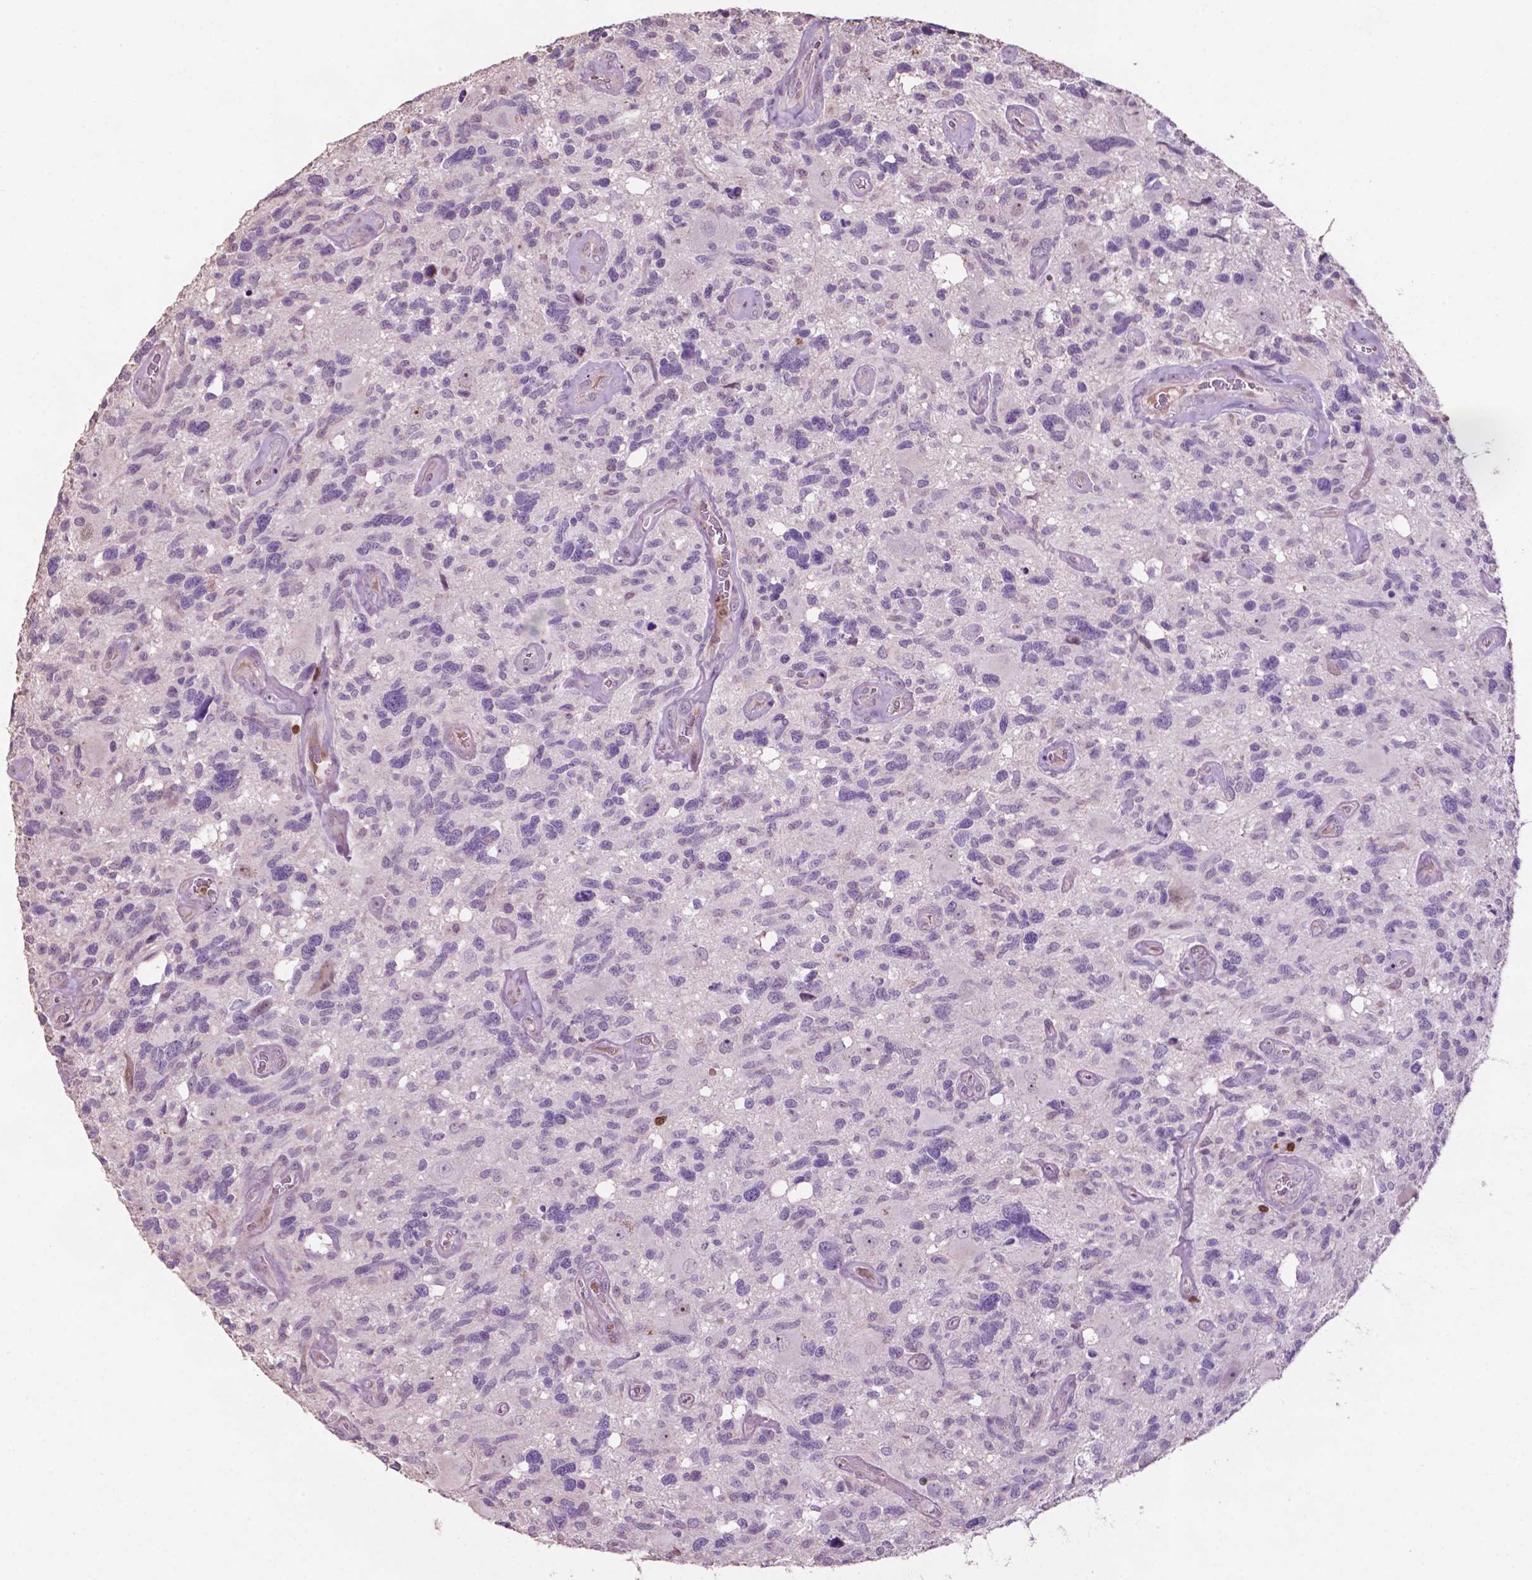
{"staining": {"intensity": "negative", "quantity": "none", "location": "none"}, "tissue": "glioma", "cell_type": "Tumor cells", "image_type": "cancer", "snomed": [{"axis": "morphology", "description": "Glioma, malignant, High grade"}, {"axis": "topography", "description": "Brain"}], "caption": "Tumor cells are negative for protein expression in human malignant glioma (high-grade). Brightfield microscopy of immunohistochemistry stained with DAB (brown) and hematoxylin (blue), captured at high magnification.", "gene": "TBC1D10C", "patient": {"sex": "male", "age": 49}}